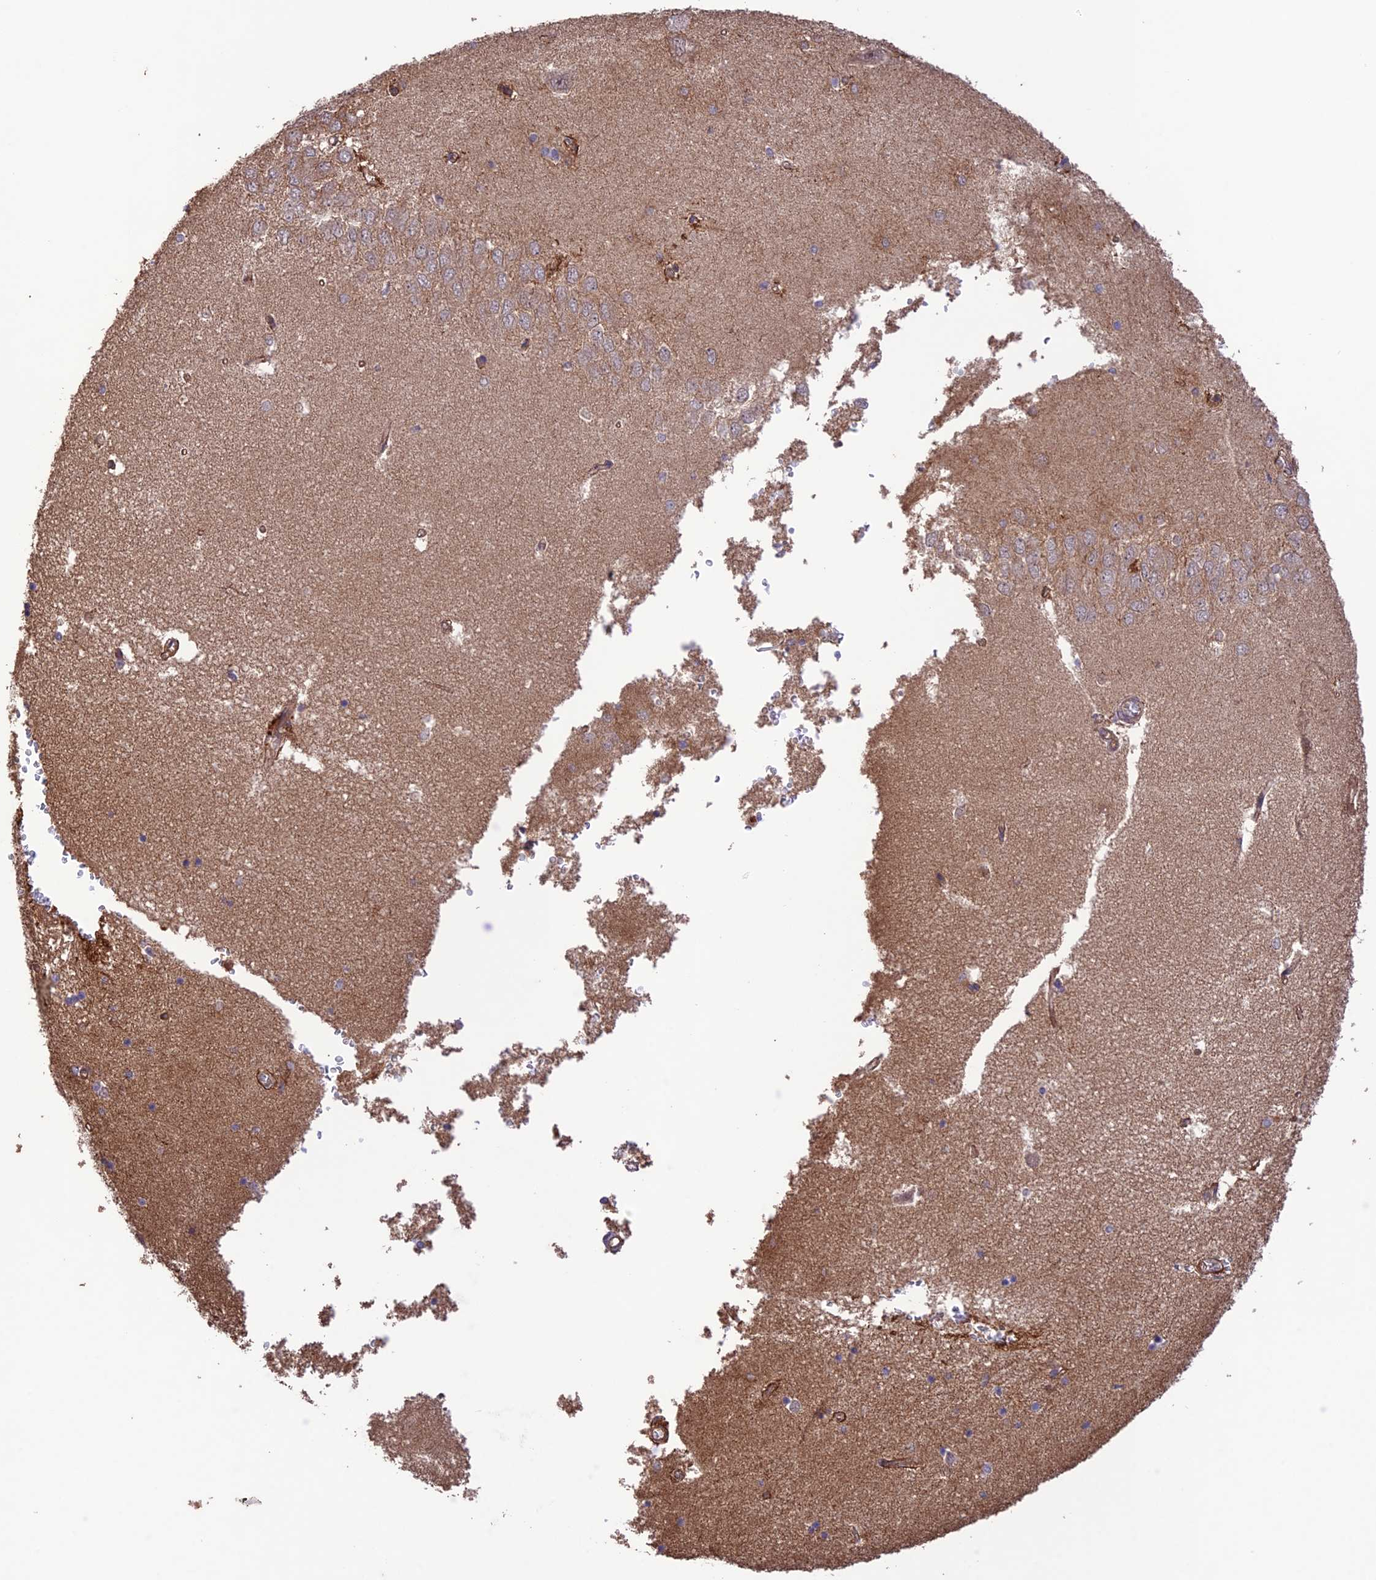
{"staining": {"intensity": "negative", "quantity": "none", "location": "none"}, "tissue": "hippocampus", "cell_type": "Glial cells", "image_type": "normal", "snomed": [{"axis": "morphology", "description": "Normal tissue, NOS"}, {"axis": "topography", "description": "Hippocampus"}], "caption": "Protein analysis of benign hippocampus exhibits no significant expression in glial cells. (DAB immunohistochemistry visualized using brightfield microscopy, high magnification).", "gene": "FCHSD1", "patient": {"sex": "male", "age": 45}}